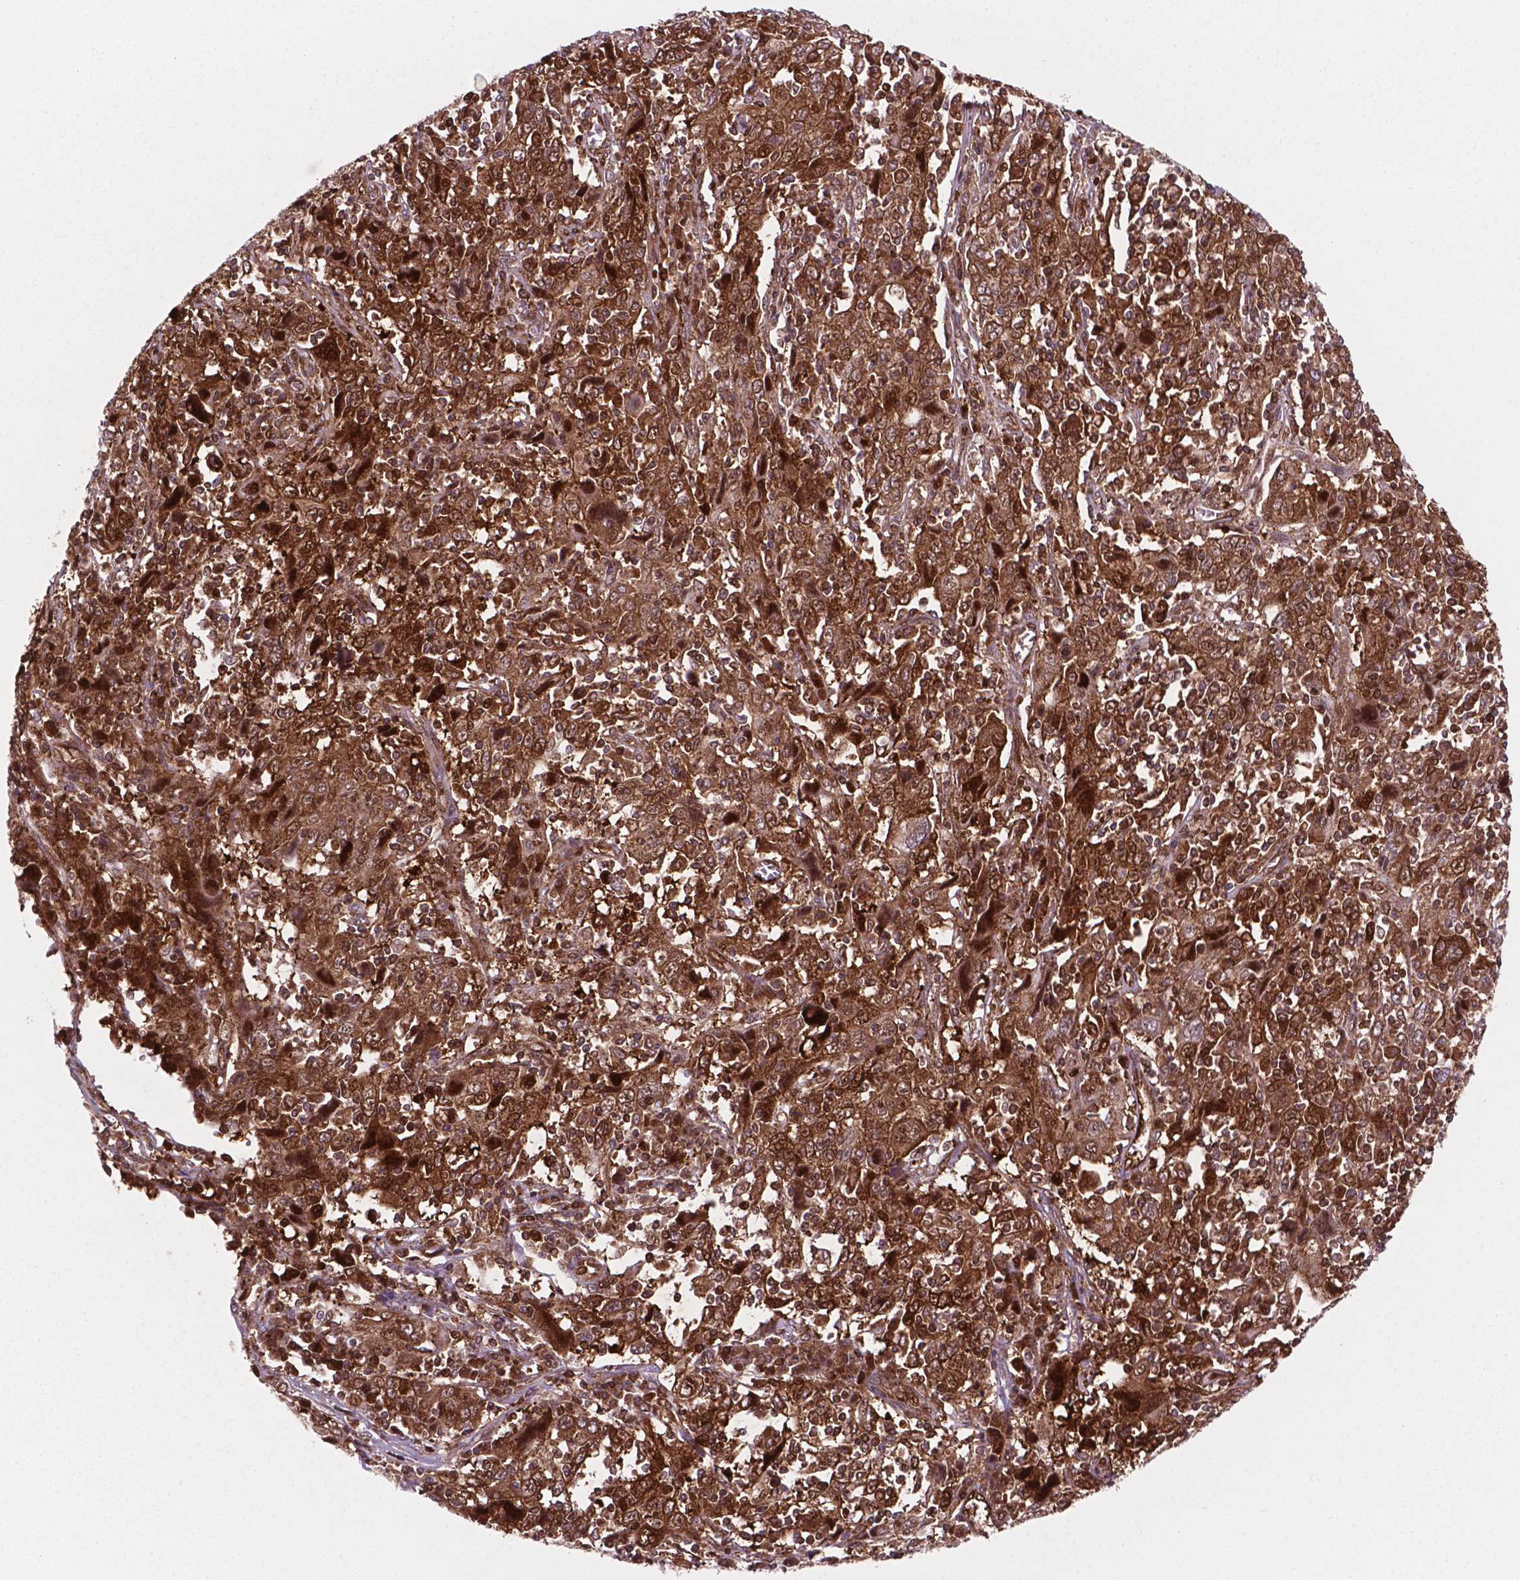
{"staining": {"intensity": "strong", "quantity": ">75%", "location": "cytoplasmic/membranous,nuclear"}, "tissue": "cervical cancer", "cell_type": "Tumor cells", "image_type": "cancer", "snomed": [{"axis": "morphology", "description": "Squamous cell carcinoma, NOS"}, {"axis": "topography", "description": "Cervix"}], "caption": "Cervical cancer stained with immunohistochemistry (IHC) shows strong cytoplasmic/membranous and nuclear staining in approximately >75% of tumor cells.", "gene": "LDHA", "patient": {"sex": "female", "age": 46}}